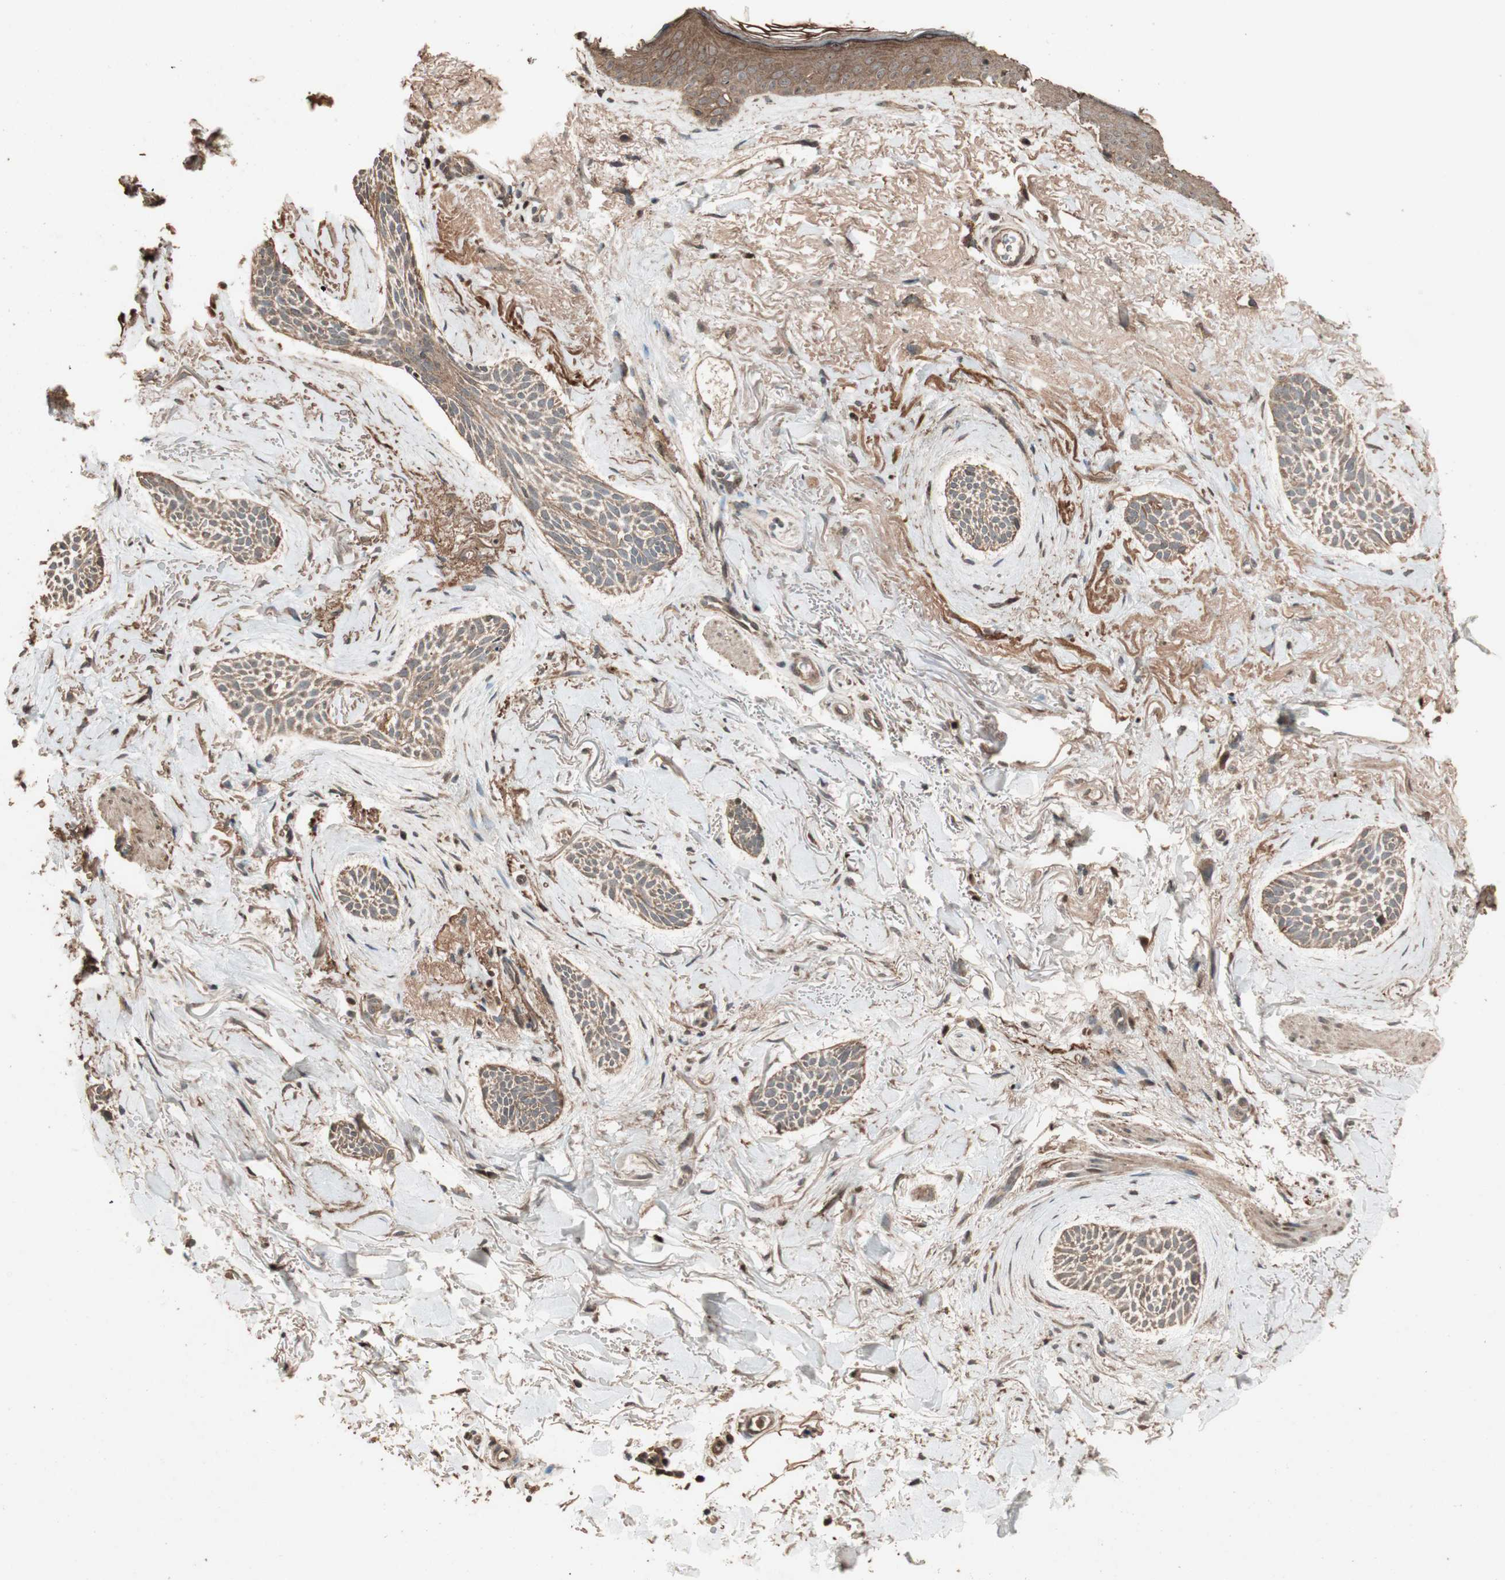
{"staining": {"intensity": "moderate", "quantity": ">75%", "location": "cytoplasmic/membranous"}, "tissue": "skin cancer", "cell_type": "Tumor cells", "image_type": "cancer", "snomed": [{"axis": "morphology", "description": "Normal tissue, NOS"}, {"axis": "morphology", "description": "Basal cell carcinoma"}, {"axis": "topography", "description": "Skin"}], "caption": "DAB immunohistochemical staining of human skin cancer (basal cell carcinoma) shows moderate cytoplasmic/membranous protein staining in approximately >75% of tumor cells.", "gene": "USP20", "patient": {"sex": "female", "age": 84}}